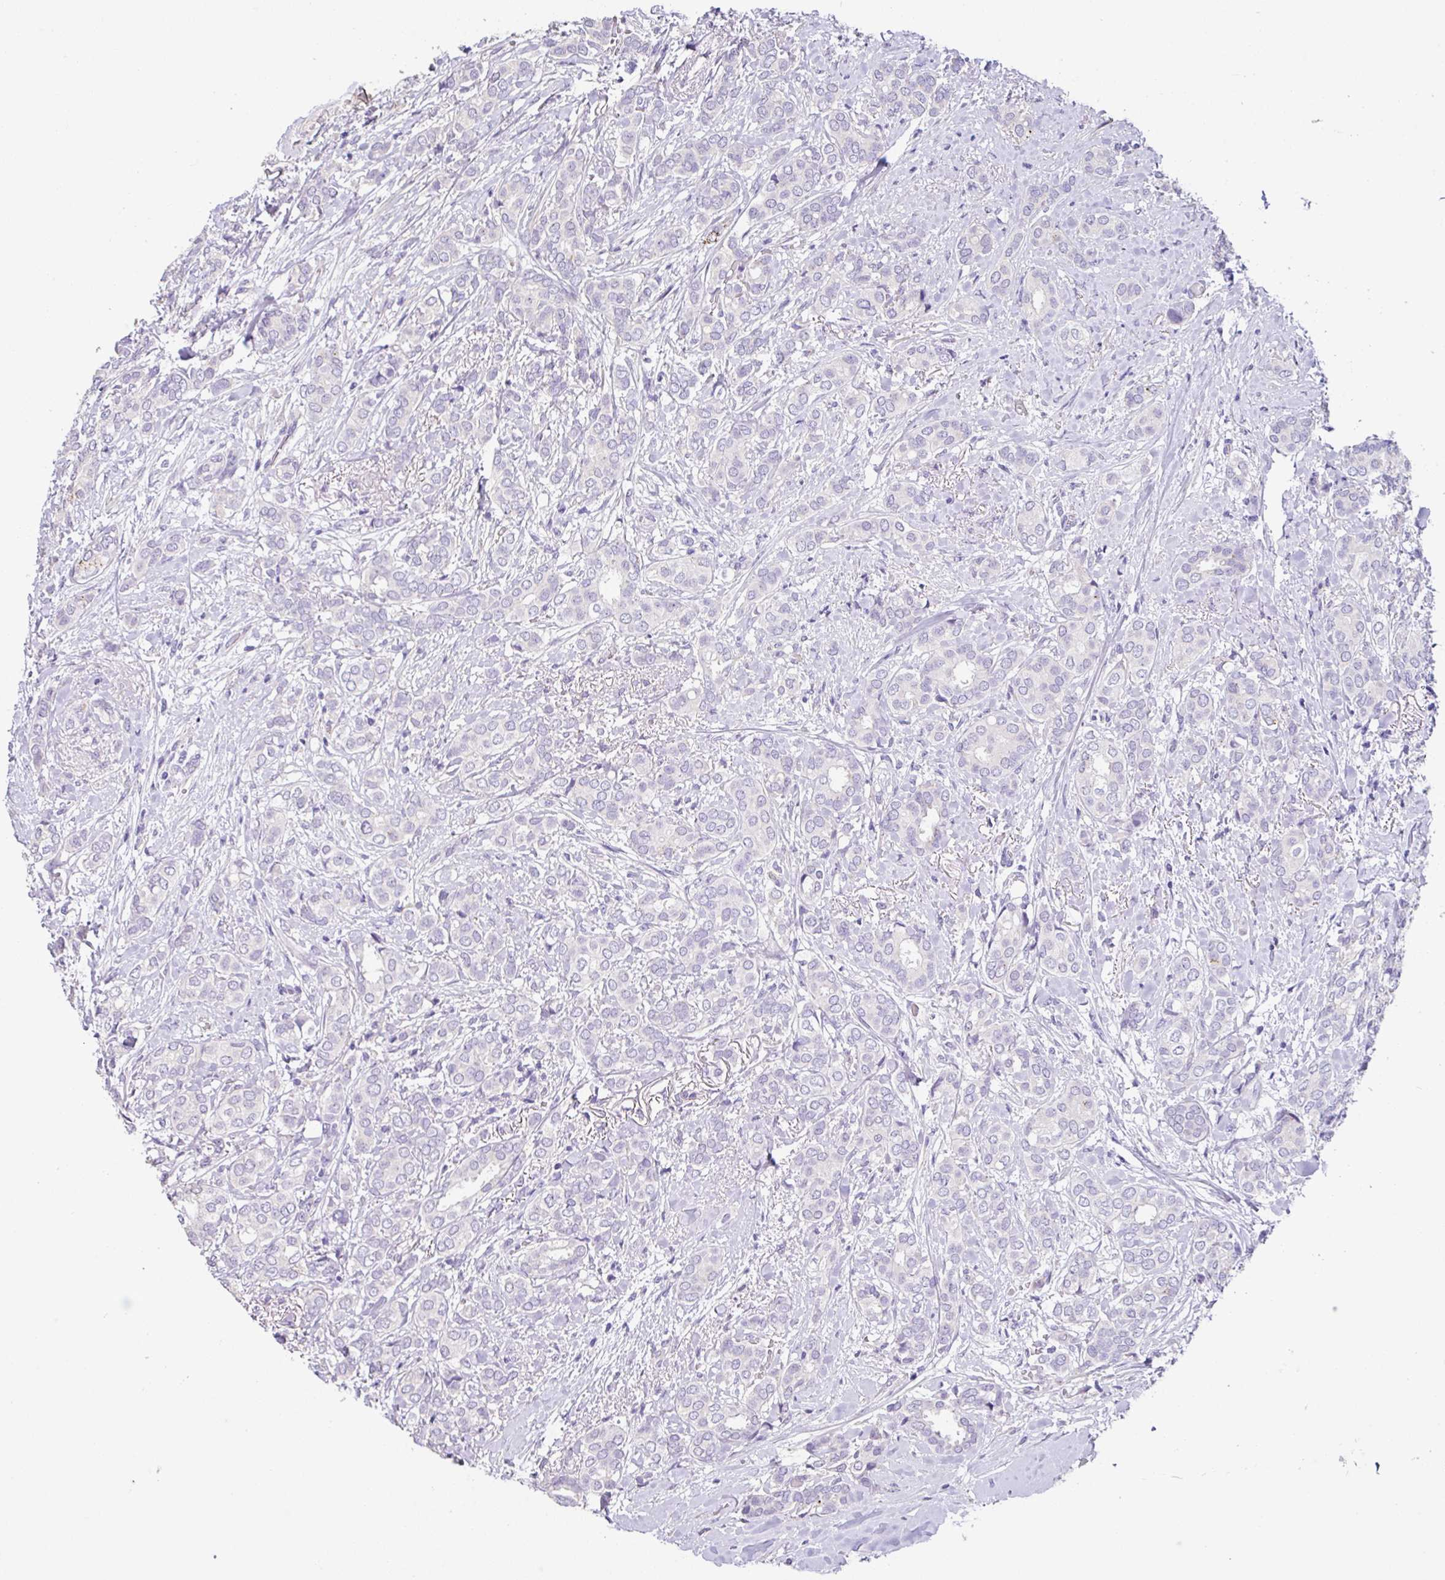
{"staining": {"intensity": "negative", "quantity": "none", "location": "none"}, "tissue": "breast cancer", "cell_type": "Tumor cells", "image_type": "cancer", "snomed": [{"axis": "morphology", "description": "Duct carcinoma"}, {"axis": "topography", "description": "Breast"}], "caption": "High power microscopy photomicrograph of an IHC image of breast cancer, revealing no significant staining in tumor cells.", "gene": "ZG16", "patient": {"sex": "female", "age": 73}}